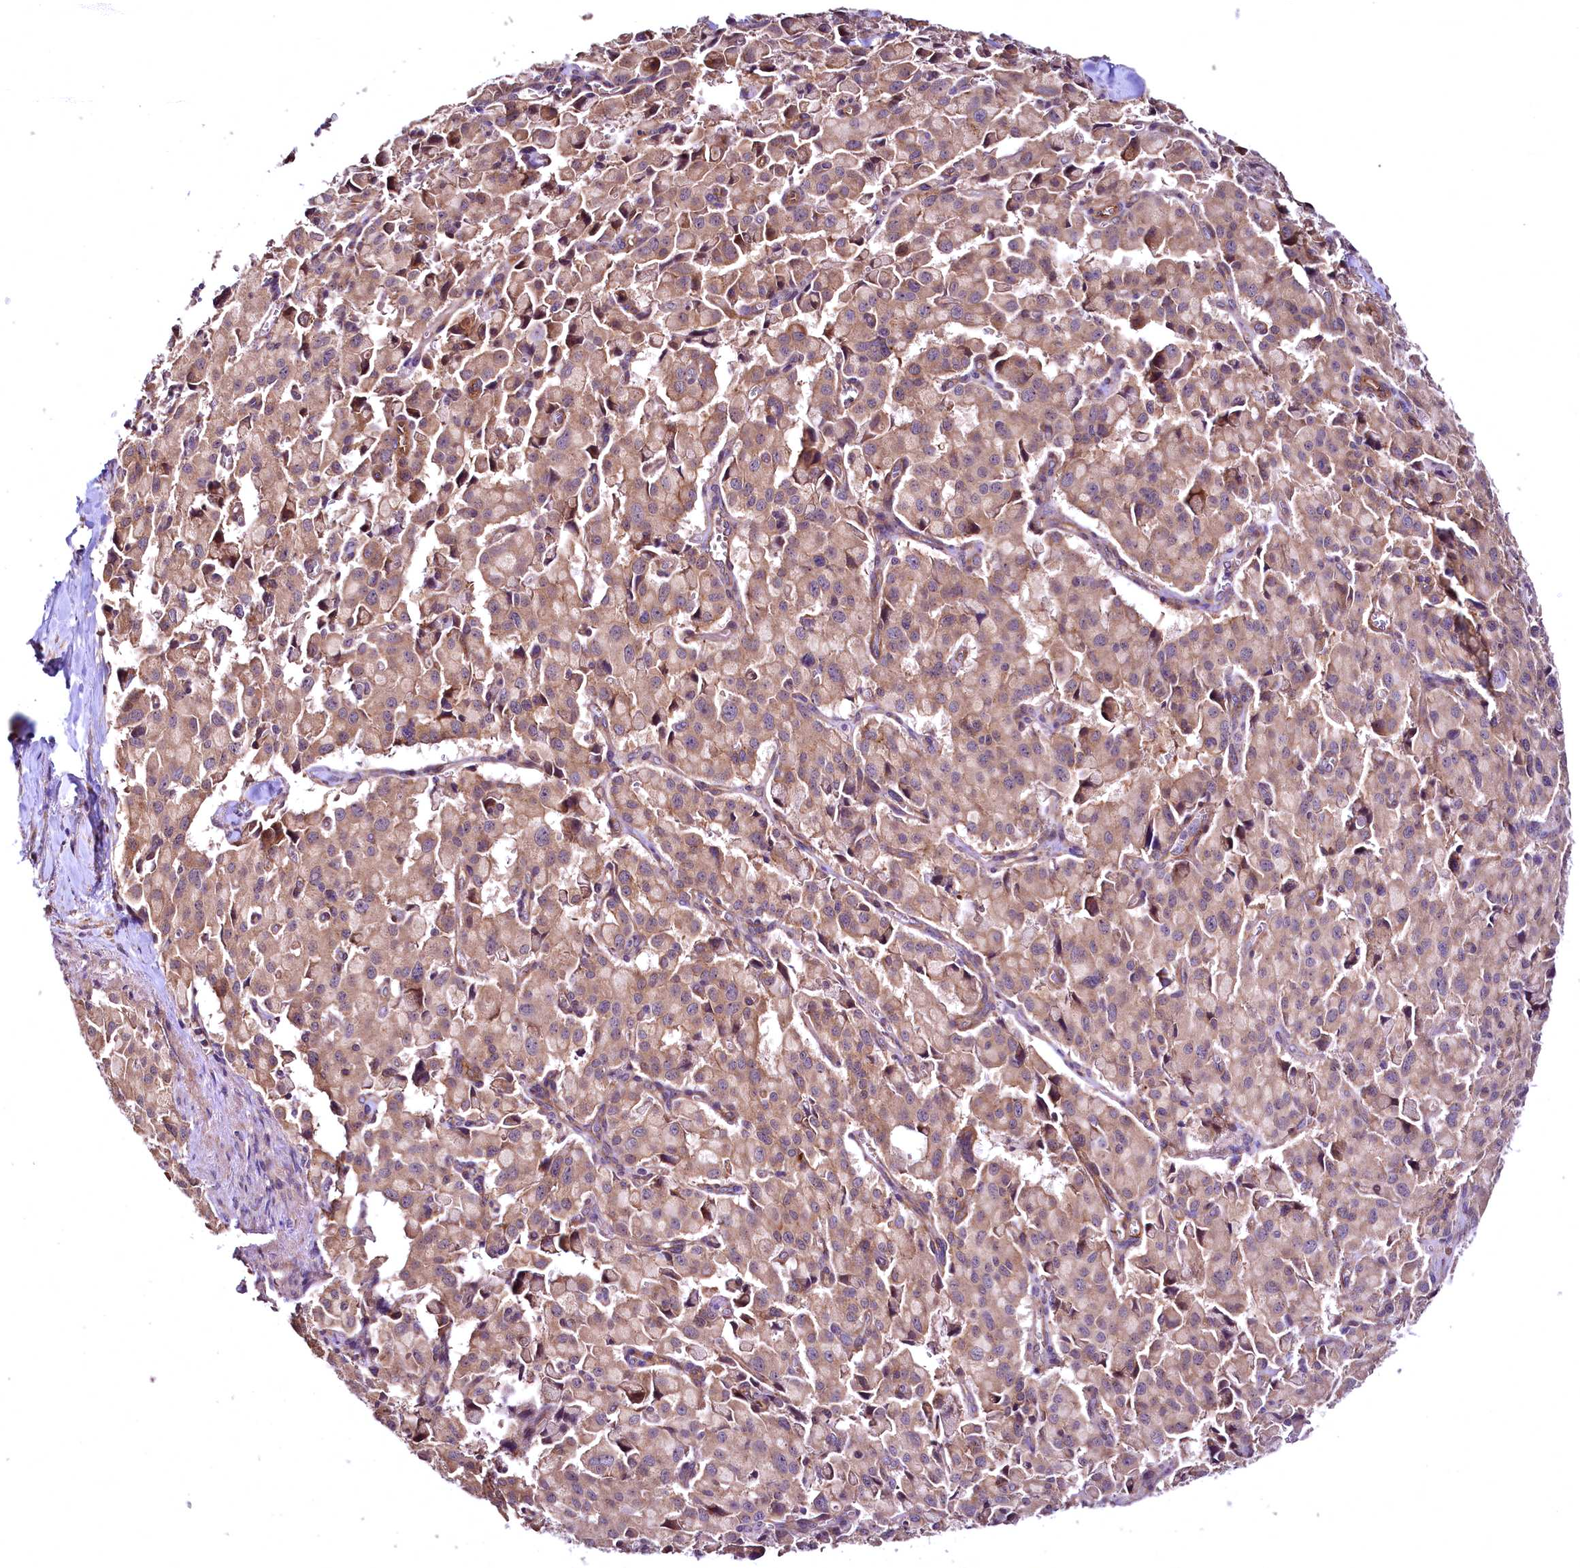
{"staining": {"intensity": "moderate", "quantity": ">75%", "location": "cytoplasmic/membranous"}, "tissue": "pancreatic cancer", "cell_type": "Tumor cells", "image_type": "cancer", "snomed": [{"axis": "morphology", "description": "Adenocarcinoma, NOS"}, {"axis": "topography", "description": "Pancreas"}], "caption": "Brown immunohistochemical staining in human pancreatic cancer displays moderate cytoplasmic/membranous expression in approximately >75% of tumor cells.", "gene": "TBCEL", "patient": {"sex": "male", "age": 65}}